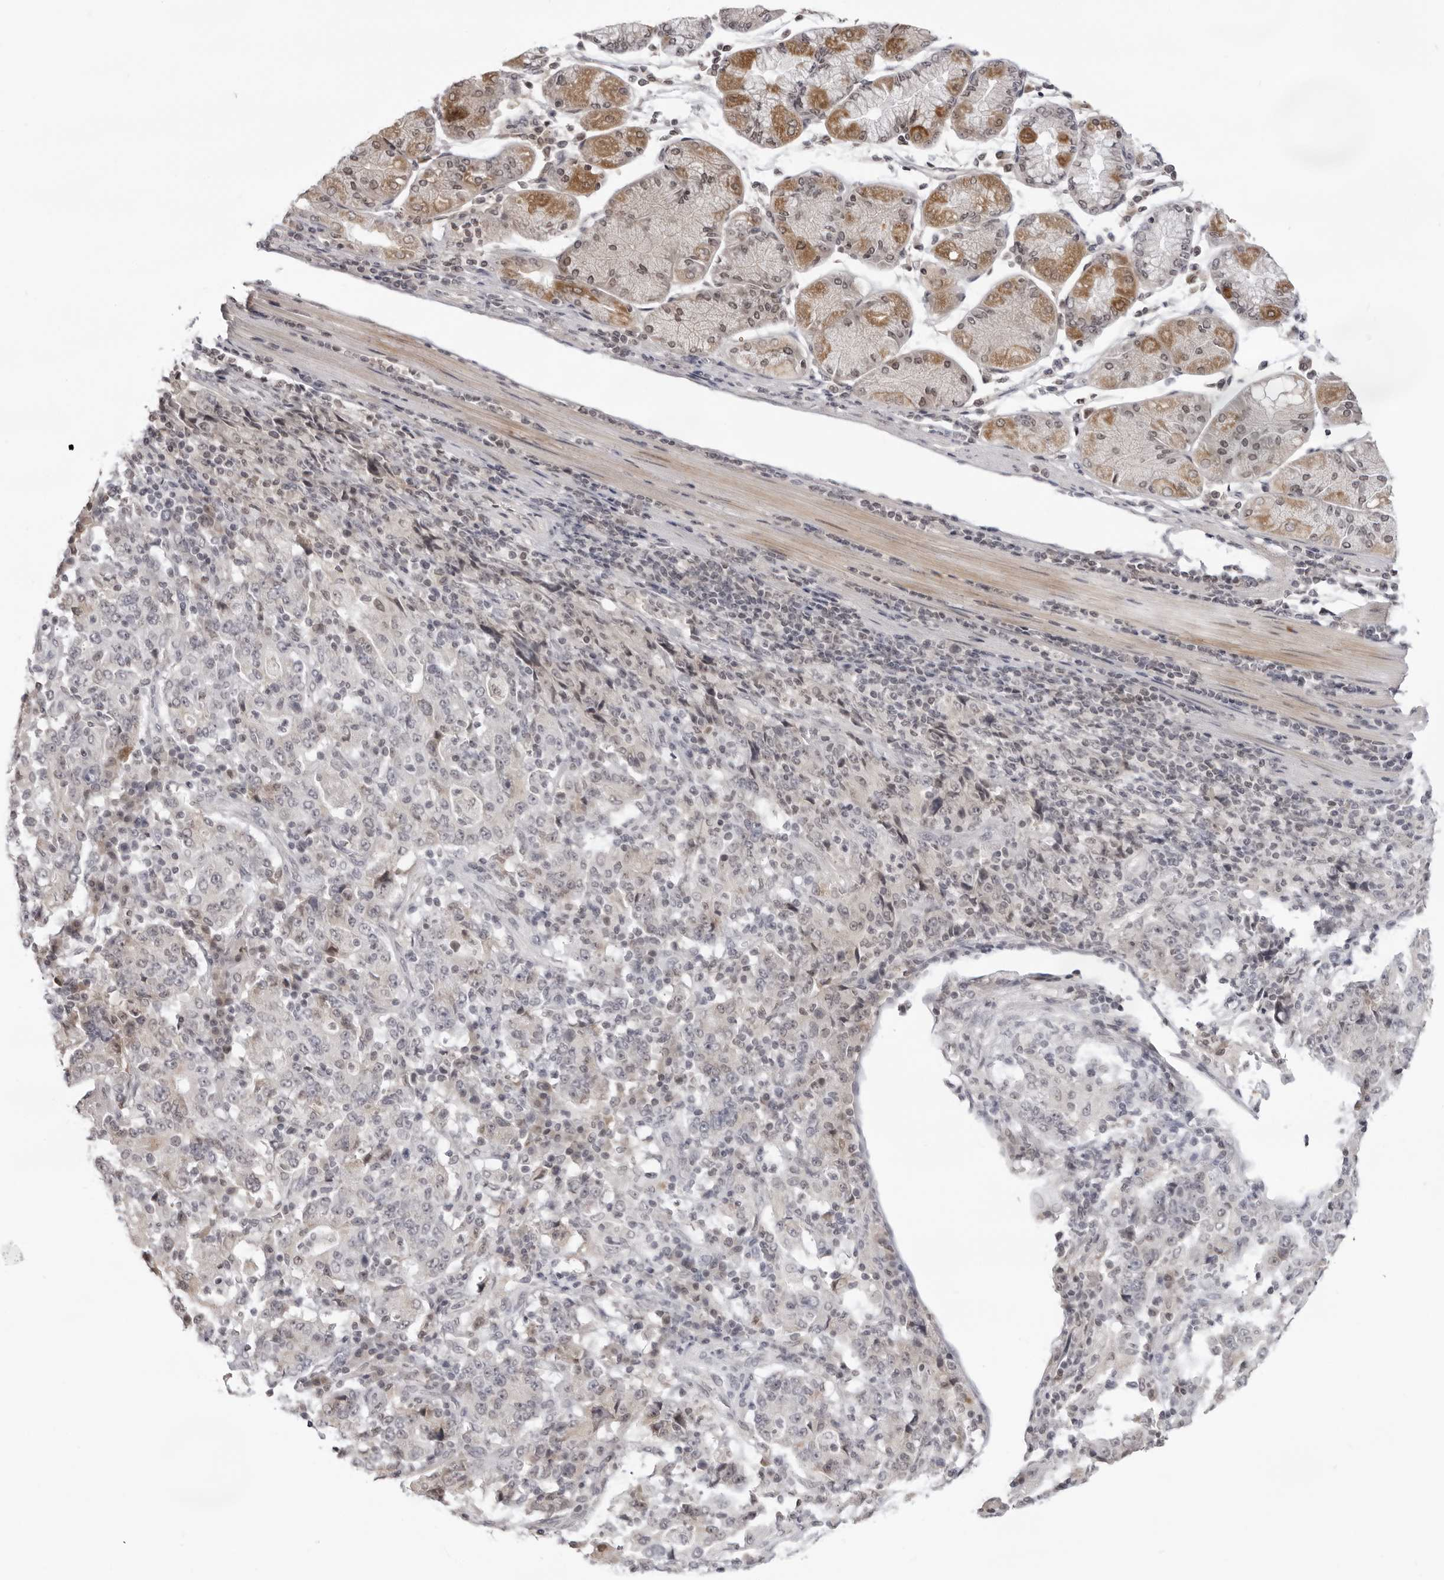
{"staining": {"intensity": "negative", "quantity": "none", "location": "none"}, "tissue": "stomach cancer", "cell_type": "Tumor cells", "image_type": "cancer", "snomed": [{"axis": "morphology", "description": "Normal tissue, NOS"}, {"axis": "morphology", "description": "Adenocarcinoma, NOS"}, {"axis": "topography", "description": "Stomach, upper"}, {"axis": "topography", "description": "Stomach"}], "caption": "An immunohistochemistry (IHC) micrograph of adenocarcinoma (stomach) is shown. There is no staining in tumor cells of adenocarcinoma (stomach).", "gene": "ACP6", "patient": {"sex": "male", "age": 59}}